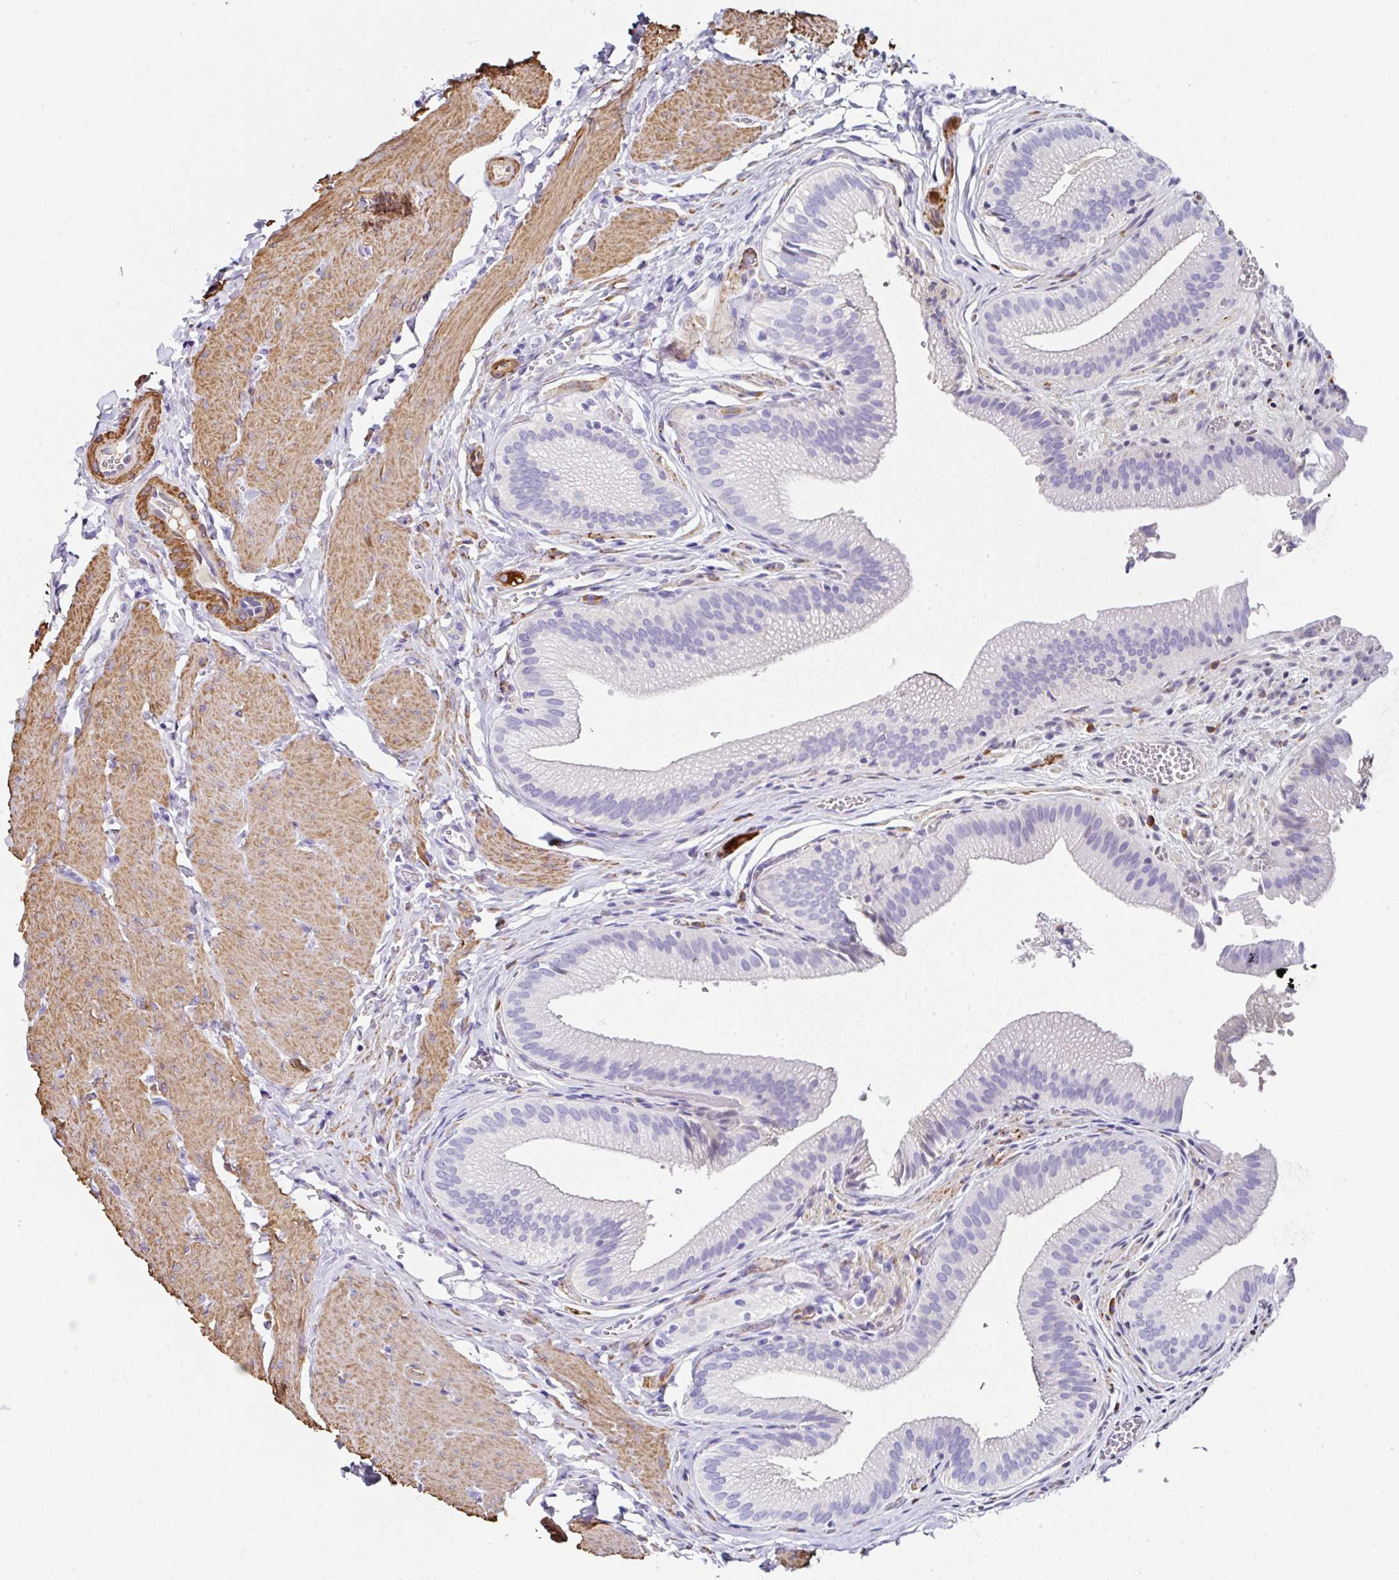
{"staining": {"intensity": "negative", "quantity": "none", "location": "none"}, "tissue": "gallbladder", "cell_type": "Glandular cells", "image_type": "normal", "snomed": [{"axis": "morphology", "description": "Normal tissue, NOS"}, {"axis": "topography", "description": "Gallbladder"}, {"axis": "topography", "description": "Peripheral nerve tissue"}], "caption": "The IHC micrograph has no significant staining in glandular cells of gallbladder.", "gene": "PPFIA4", "patient": {"sex": "male", "age": 17}}